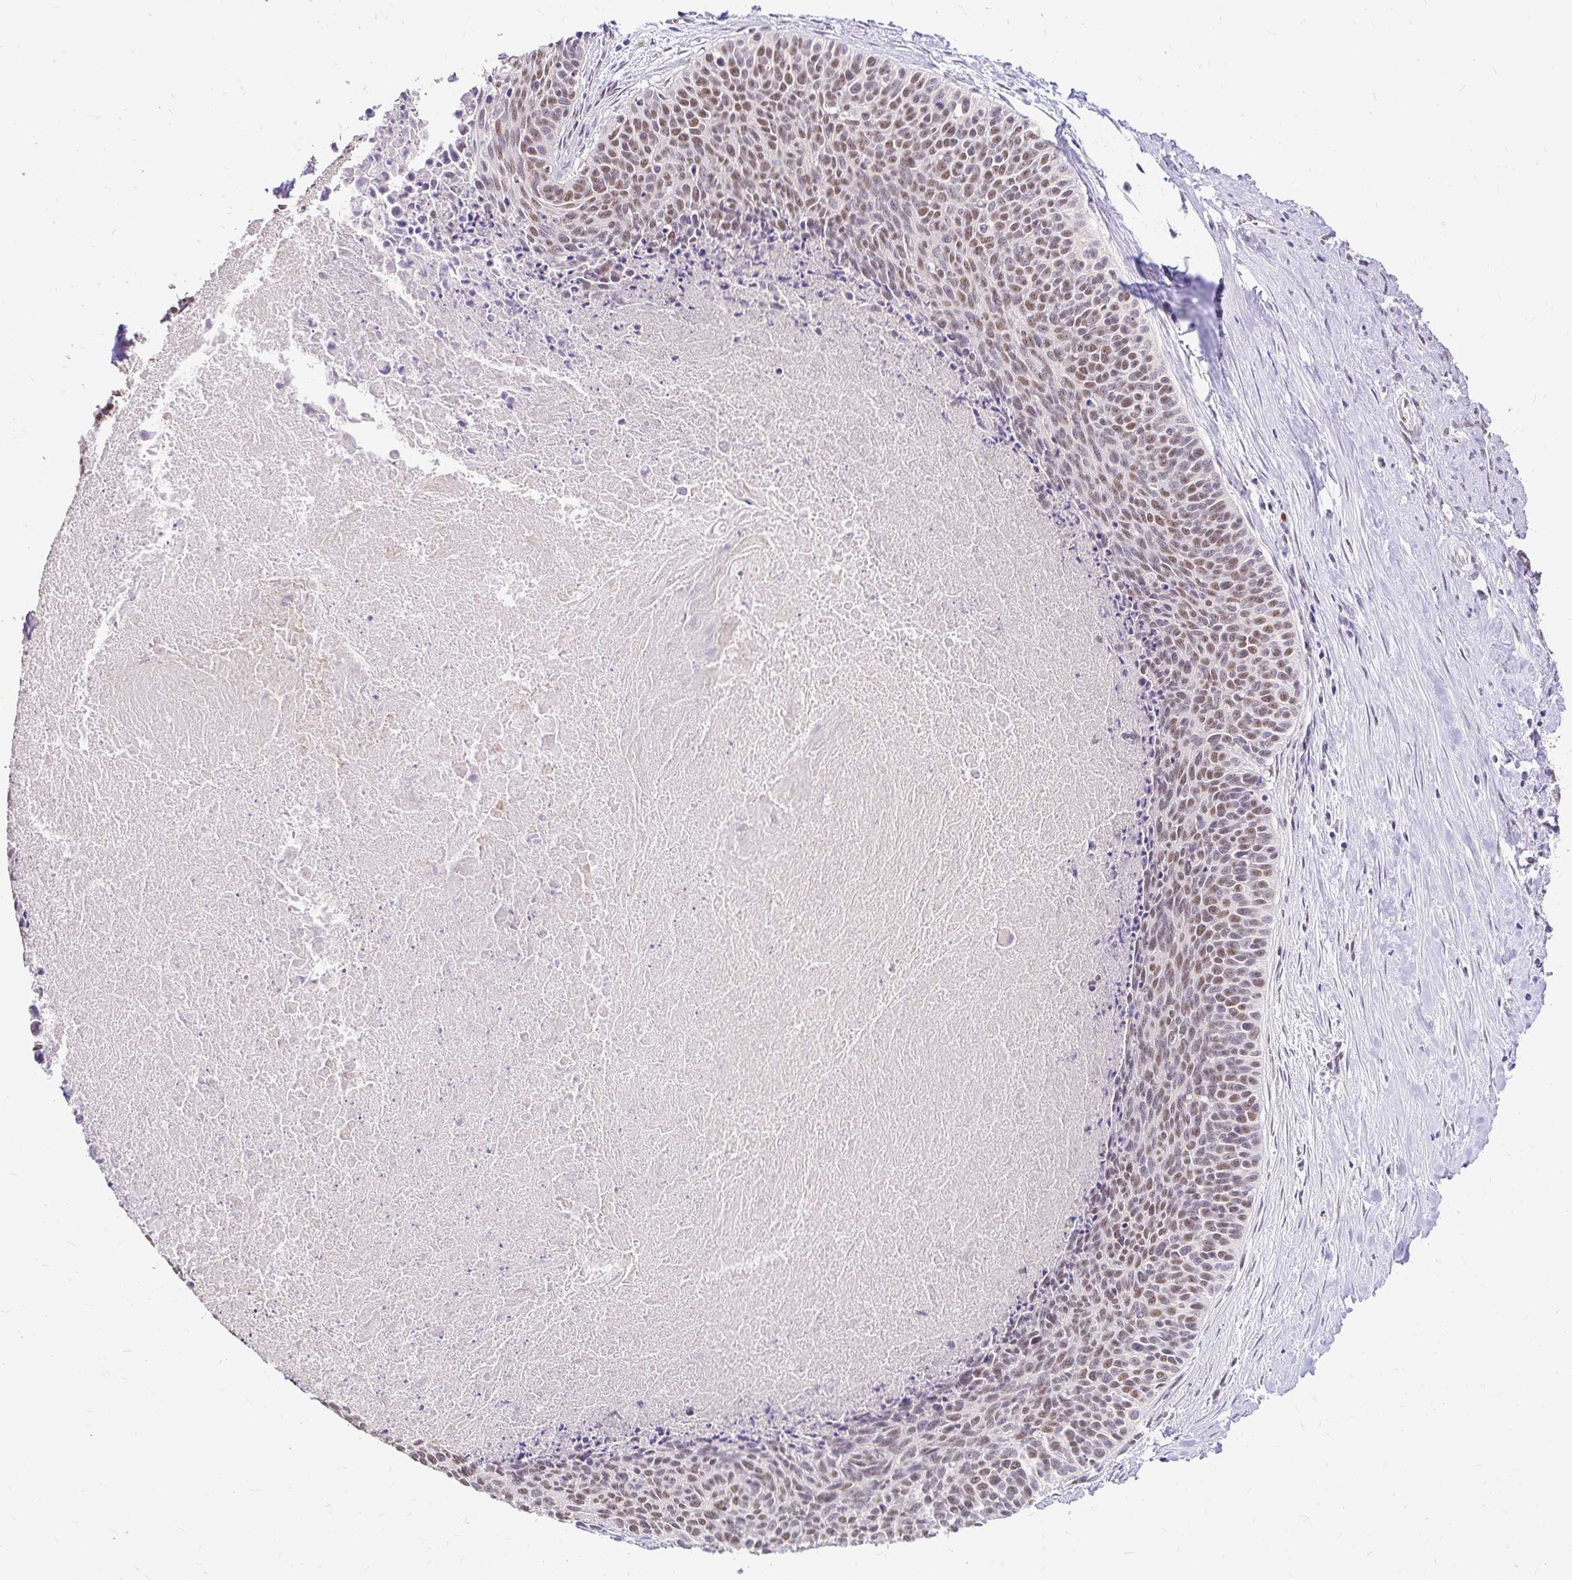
{"staining": {"intensity": "moderate", "quantity": ">75%", "location": "nuclear"}, "tissue": "cervical cancer", "cell_type": "Tumor cells", "image_type": "cancer", "snomed": [{"axis": "morphology", "description": "Squamous cell carcinoma, NOS"}, {"axis": "topography", "description": "Cervix"}], "caption": "Immunohistochemical staining of cervical cancer (squamous cell carcinoma) reveals moderate nuclear protein staining in about >75% of tumor cells.", "gene": "RIMS4", "patient": {"sex": "female", "age": 55}}